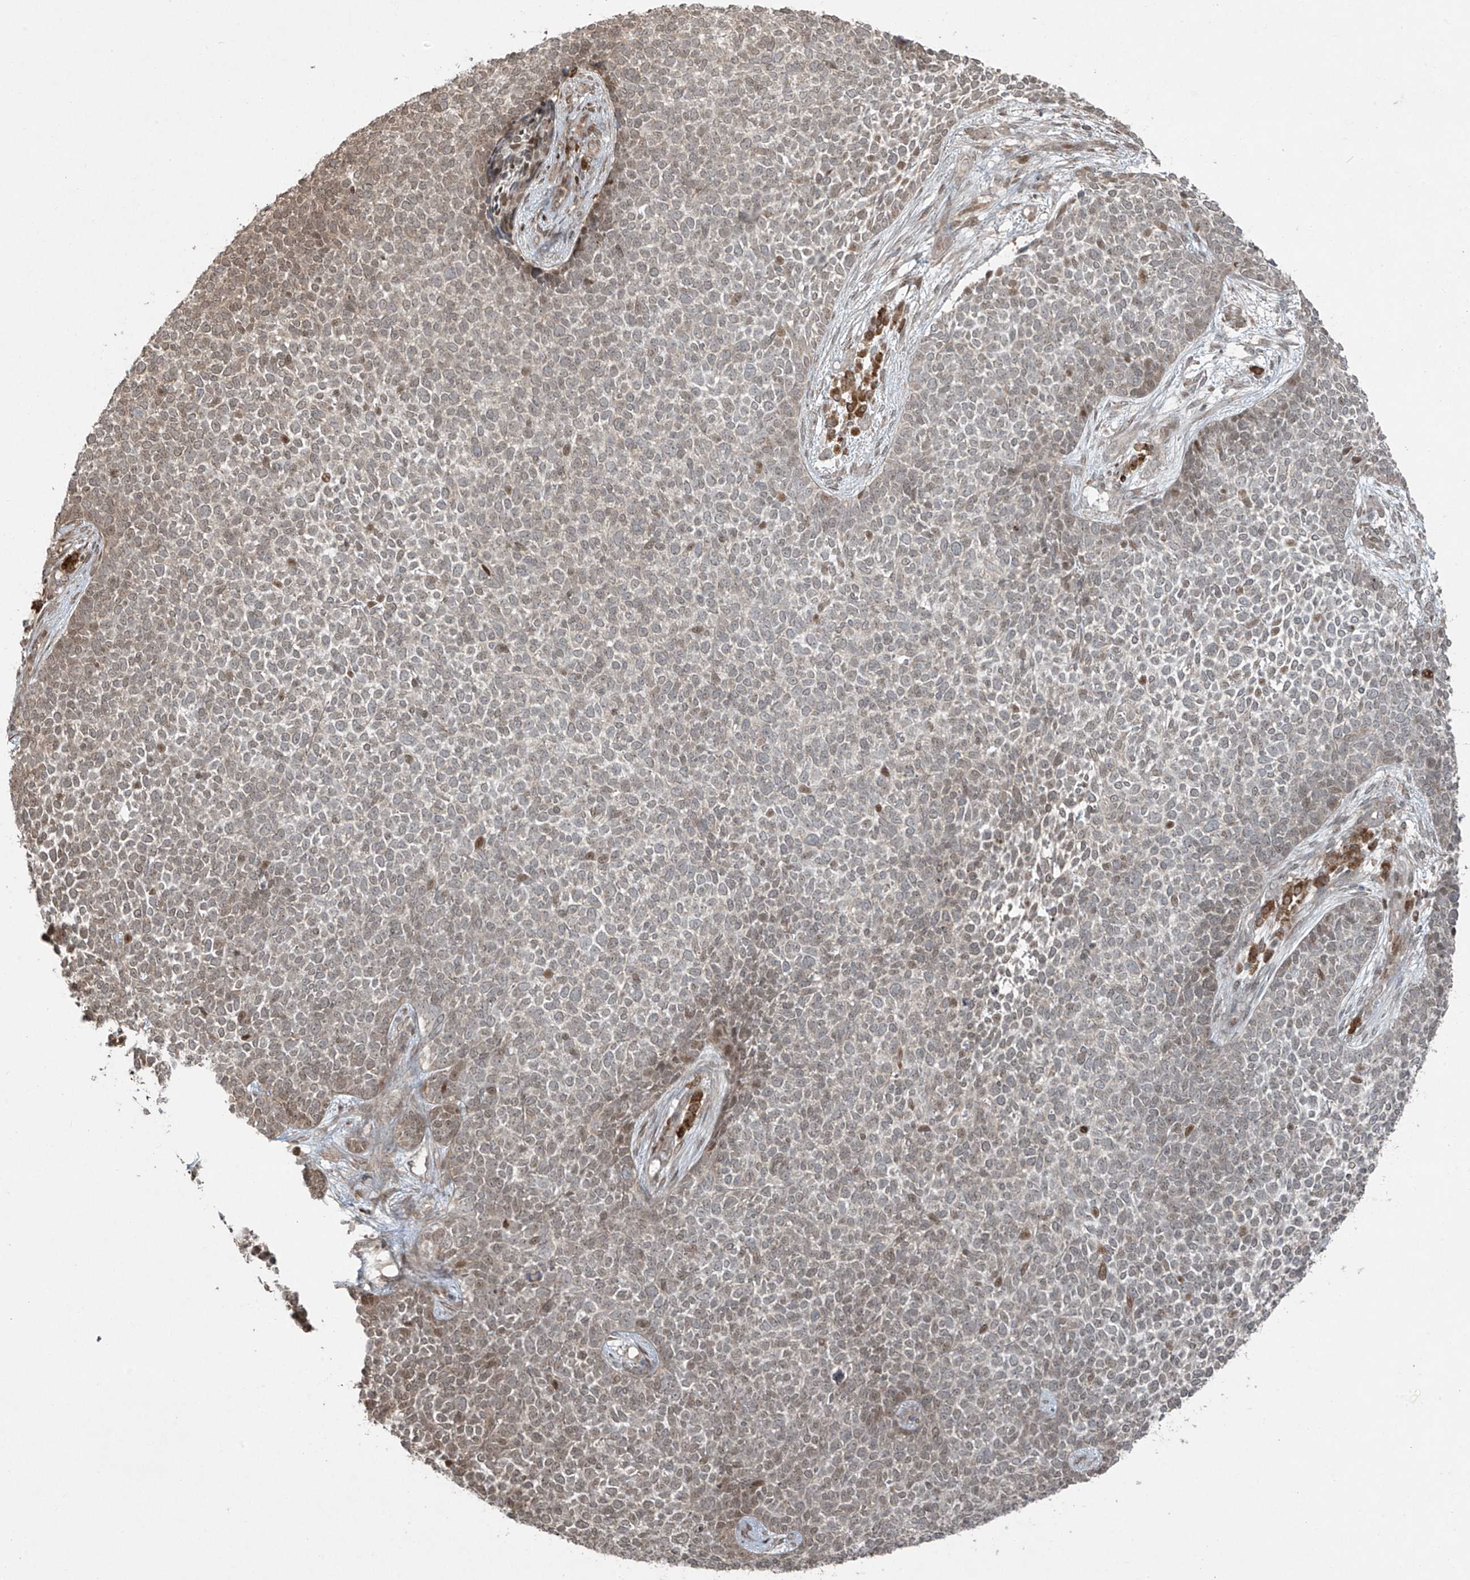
{"staining": {"intensity": "moderate", "quantity": "<25%", "location": "nuclear"}, "tissue": "skin cancer", "cell_type": "Tumor cells", "image_type": "cancer", "snomed": [{"axis": "morphology", "description": "Basal cell carcinoma"}, {"axis": "topography", "description": "Skin"}], "caption": "A brown stain highlights moderate nuclear staining of a protein in basal cell carcinoma (skin) tumor cells. (brown staining indicates protein expression, while blue staining denotes nuclei).", "gene": "TTC22", "patient": {"sex": "female", "age": 84}}